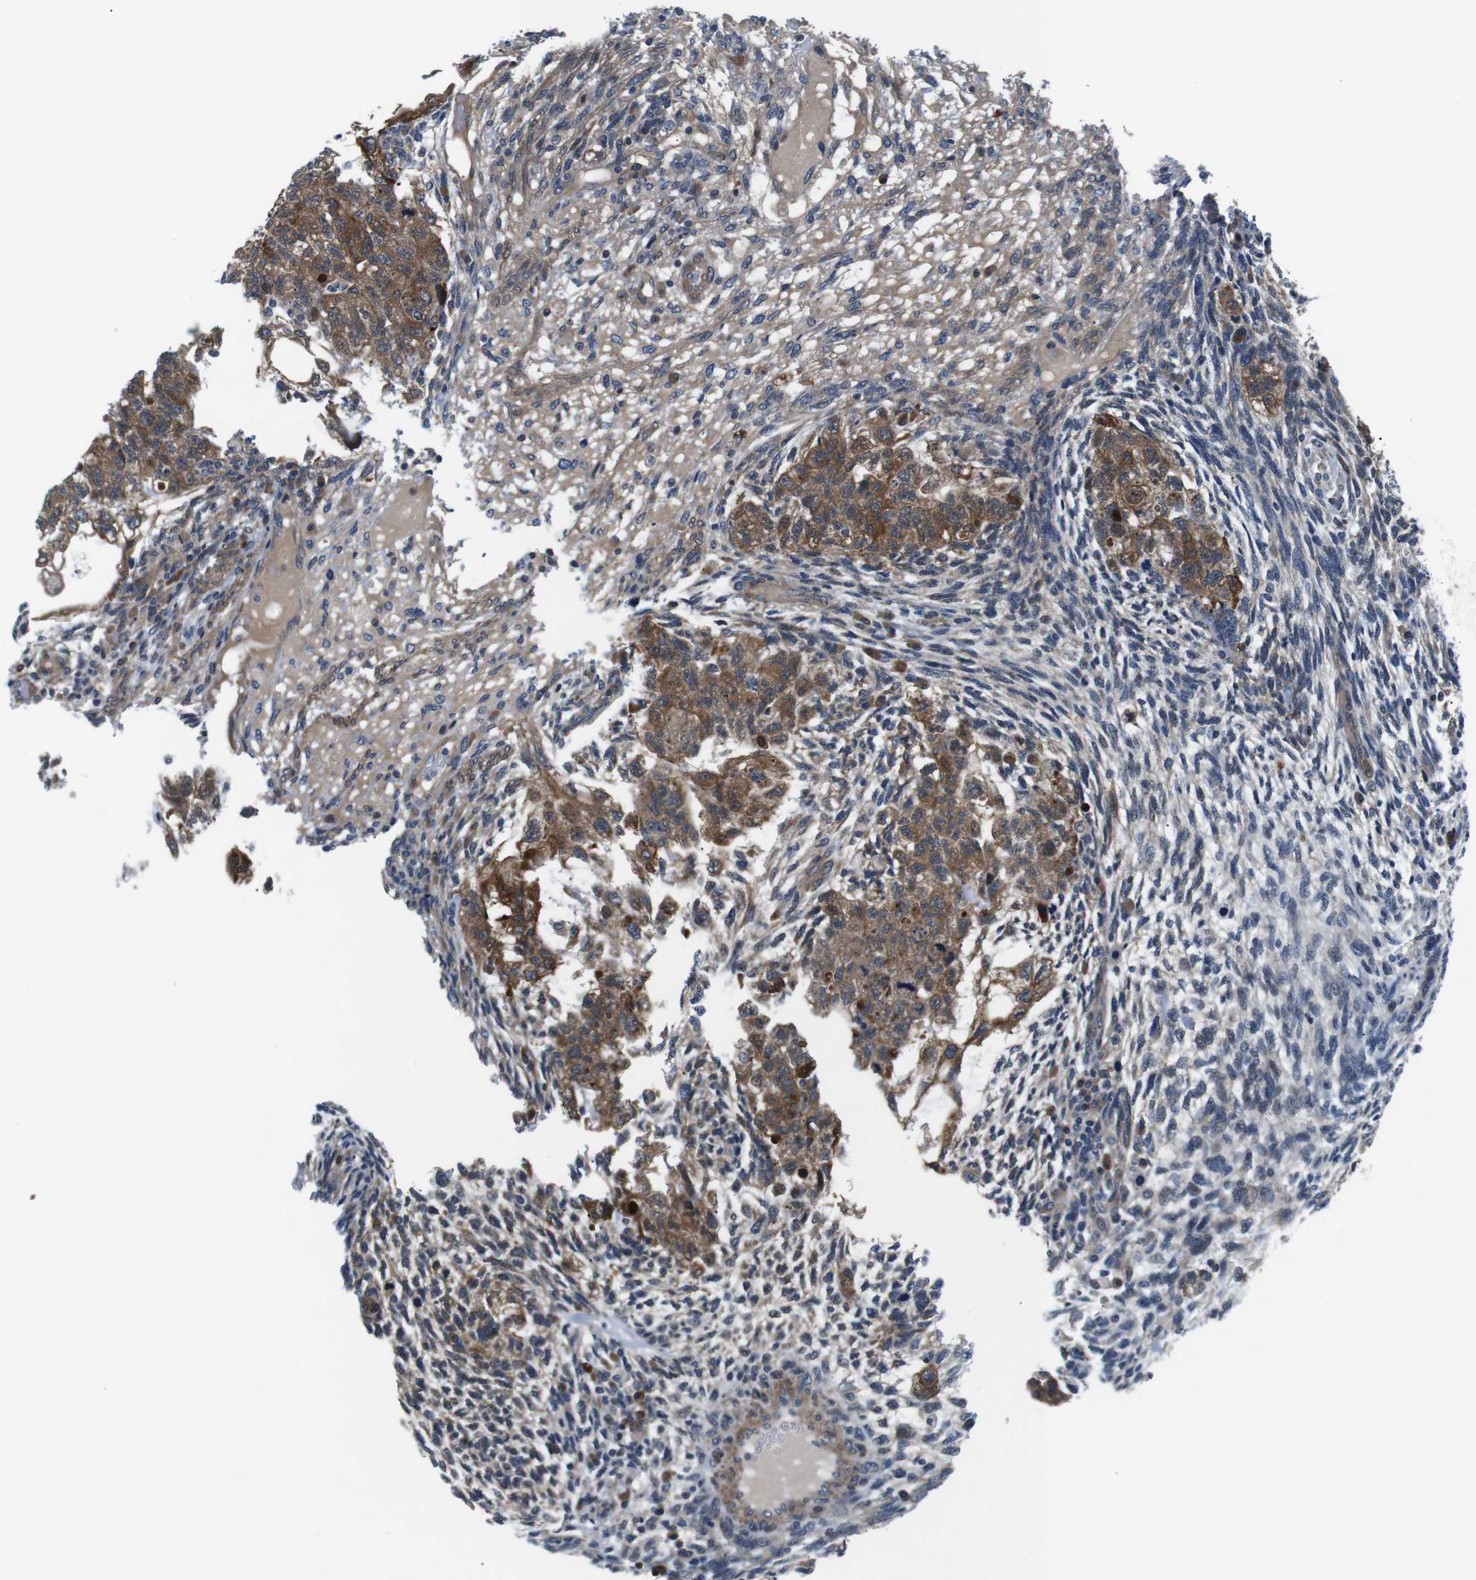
{"staining": {"intensity": "moderate", "quantity": ">75%", "location": "cytoplasmic/membranous"}, "tissue": "testis cancer", "cell_type": "Tumor cells", "image_type": "cancer", "snomed": [{"axis": "morphology", "description": "Normal tissue, NOS"}, {"axis": "morphology", "description": "Carcinoma, Embryonal, NOS"}, {"axis": "topography", "description": "Testis"}], "caption": "IHC (DAB) staining of embryonal carcinoma (testis) shows moderate cytoplasmic/membranous protein expression in about >75% of tumor cells.", "gene": "JAK1", "patient": {"sex": "male", "age": 36}}